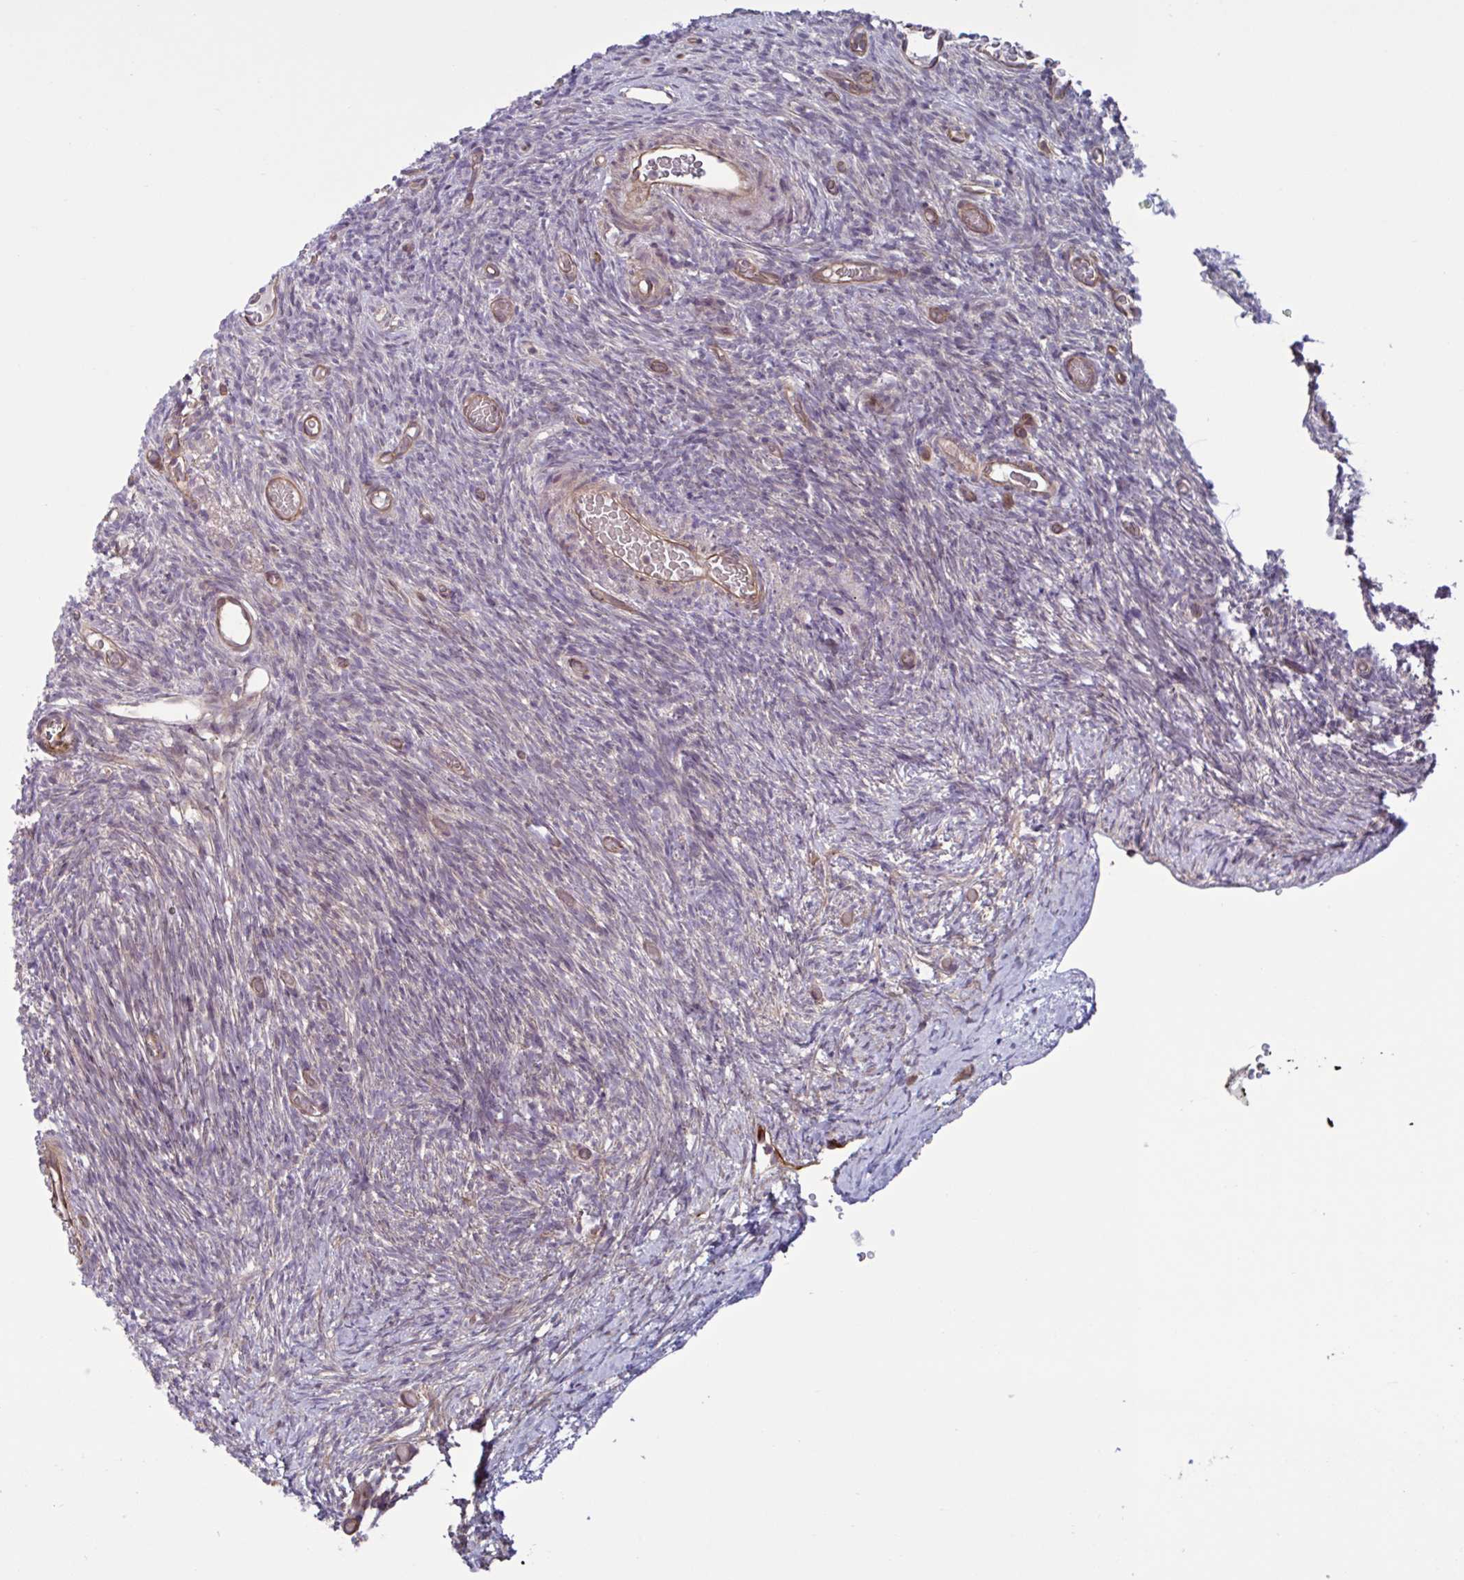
{"staining": {"intensity": "weak", "quantity": "25%-75%", "location": "cytoplasmic/membranous"}, "tissue": "ovary", "cell_type": "Ovarian stroma cells", "image_type": "normal", "snomed": [{"axis": "morphology", "description": "Normal tissue, NOS"}, {"axis": "topography", "description": "Ovary"}], "caption": "An IHC micrograph of normal tissue is shown. Protein staining in brown shows weak cytoplasmic/membranous positivity in ovary within ovarian stroma cells. Nuclei are stained in blue.", "gene": "GLTP", "patient": {"sex": "female", "age": 39}}